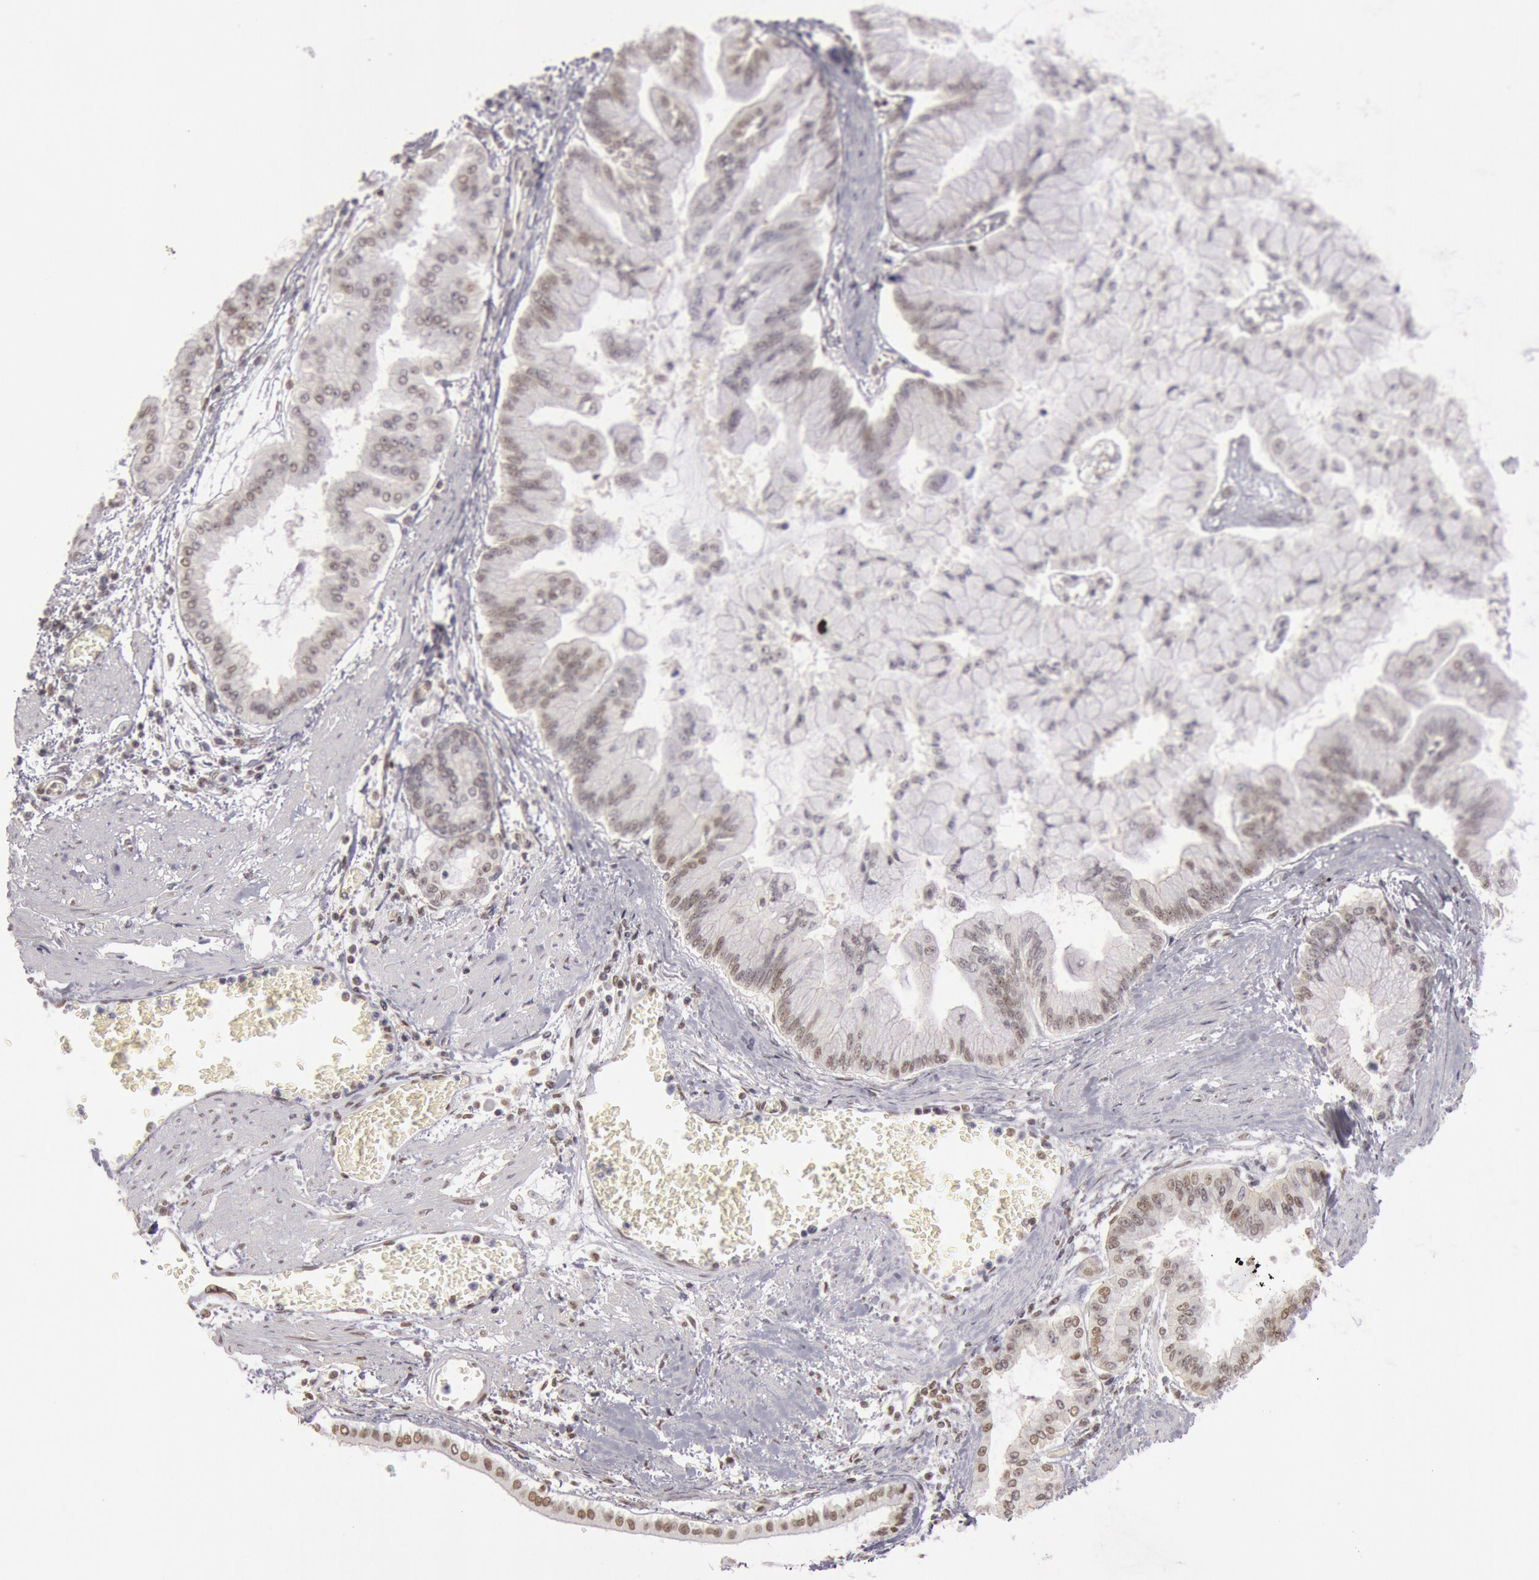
{"staining": {"intensity": "weak", "quantity": "25%-75%", "location": "nuclear"}, "tissue": "liver cancer", "cell_type": "Tumor cells", "image_type": "cancer", "snomed": [{"axis": "morphology", "description": "Cholangiocarcinoma"}, {"axis": "topography", "description": "Liver"}], "caption": "Immunohistochemistry histopathology image of neoplastic tissue: human liver cancer (cholangiocarcinoma) stained using immunohistochemistry (IHC) displays low levels of weak protein expression localized specifically in the nuclear of tumor cells, appearing as a nuclear brown color.", "gene": "ESS2", "patient": {"sex": "female", "age": 79}}